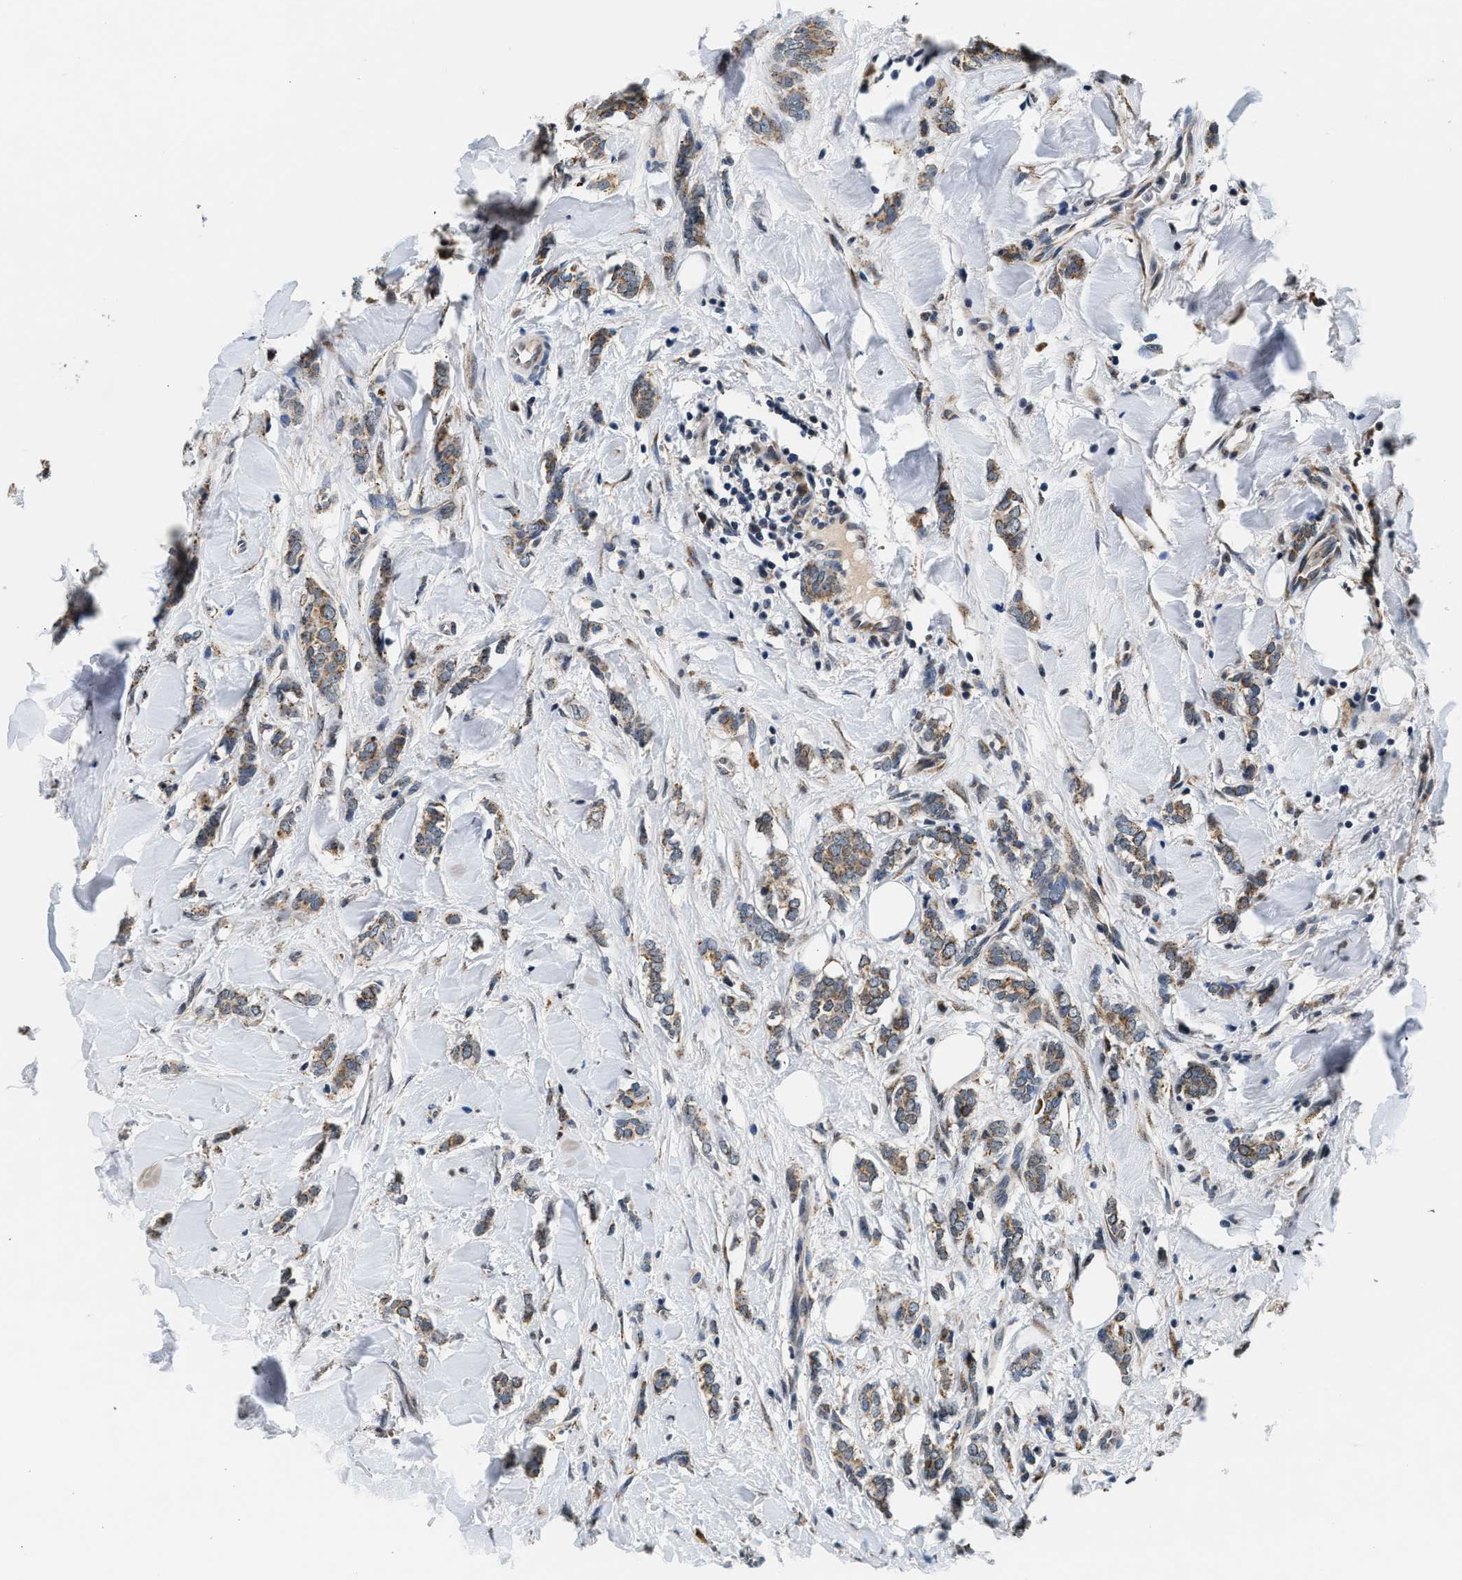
{"staining": {"intensity": "moderate", "quantity": ">75%", "location": "cytoplasmic/membranous"}, "tissue": "breast cancer", "cell_type": "Tumor cells", "image_type": "cancer", "snomed": [{"axis": "morphology", "description": "Lobular carcinoma"}, {"axis": "topography", "description": "Skin"}, {"axis": "topography", "description": "Breast"}], "caption": "Immunohistochemistry (IHC) of human breast cancer demonstrates medium levels of moderate cytoplasmic/membranous expression in approximately >75% of tumor cells.", "gene": "KCNMB2", "patient": {"sex": "female", "age": 46}}